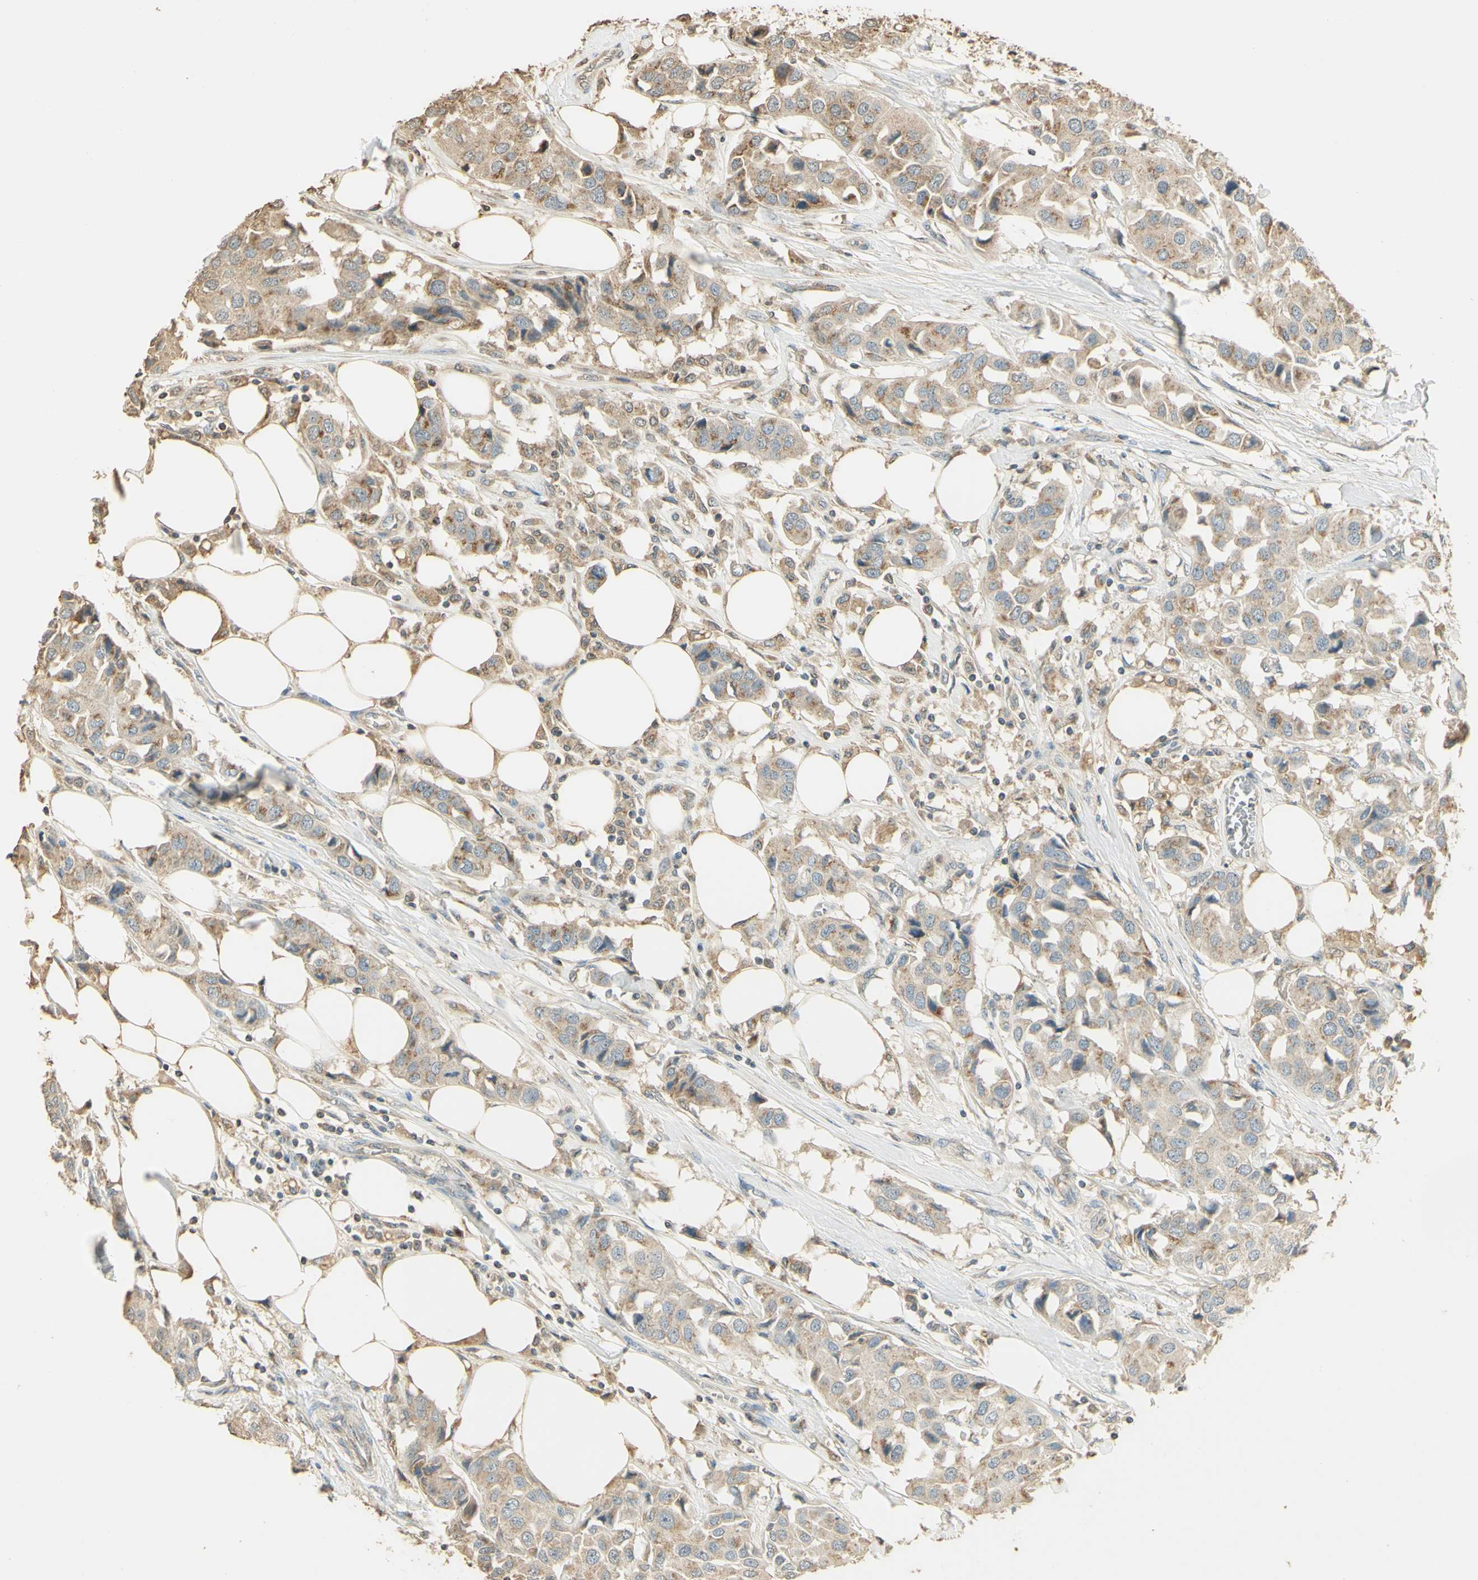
{"staining": {"intensity": "weak", "quantity": ">75%", "location": "cytoplasmic/membranous"}, "tissue": "breast cancer", "cell_type": "Tumor cells", "image_type": "cancer", "snomed": [{"axis": "morphology", "description": "Duct carcinoma"}, {"axis": "topography", "description": "Breast"}], "caption": "Breast cancer (infiltrating ductal carcinoma) tissue shows weak cytoplasmic/membranous staining in approximately >75% of tumor cells, visualized by immunohistochemistry.", "gene": "UXS1", "patient": {"sex": "female", "age": 80}}